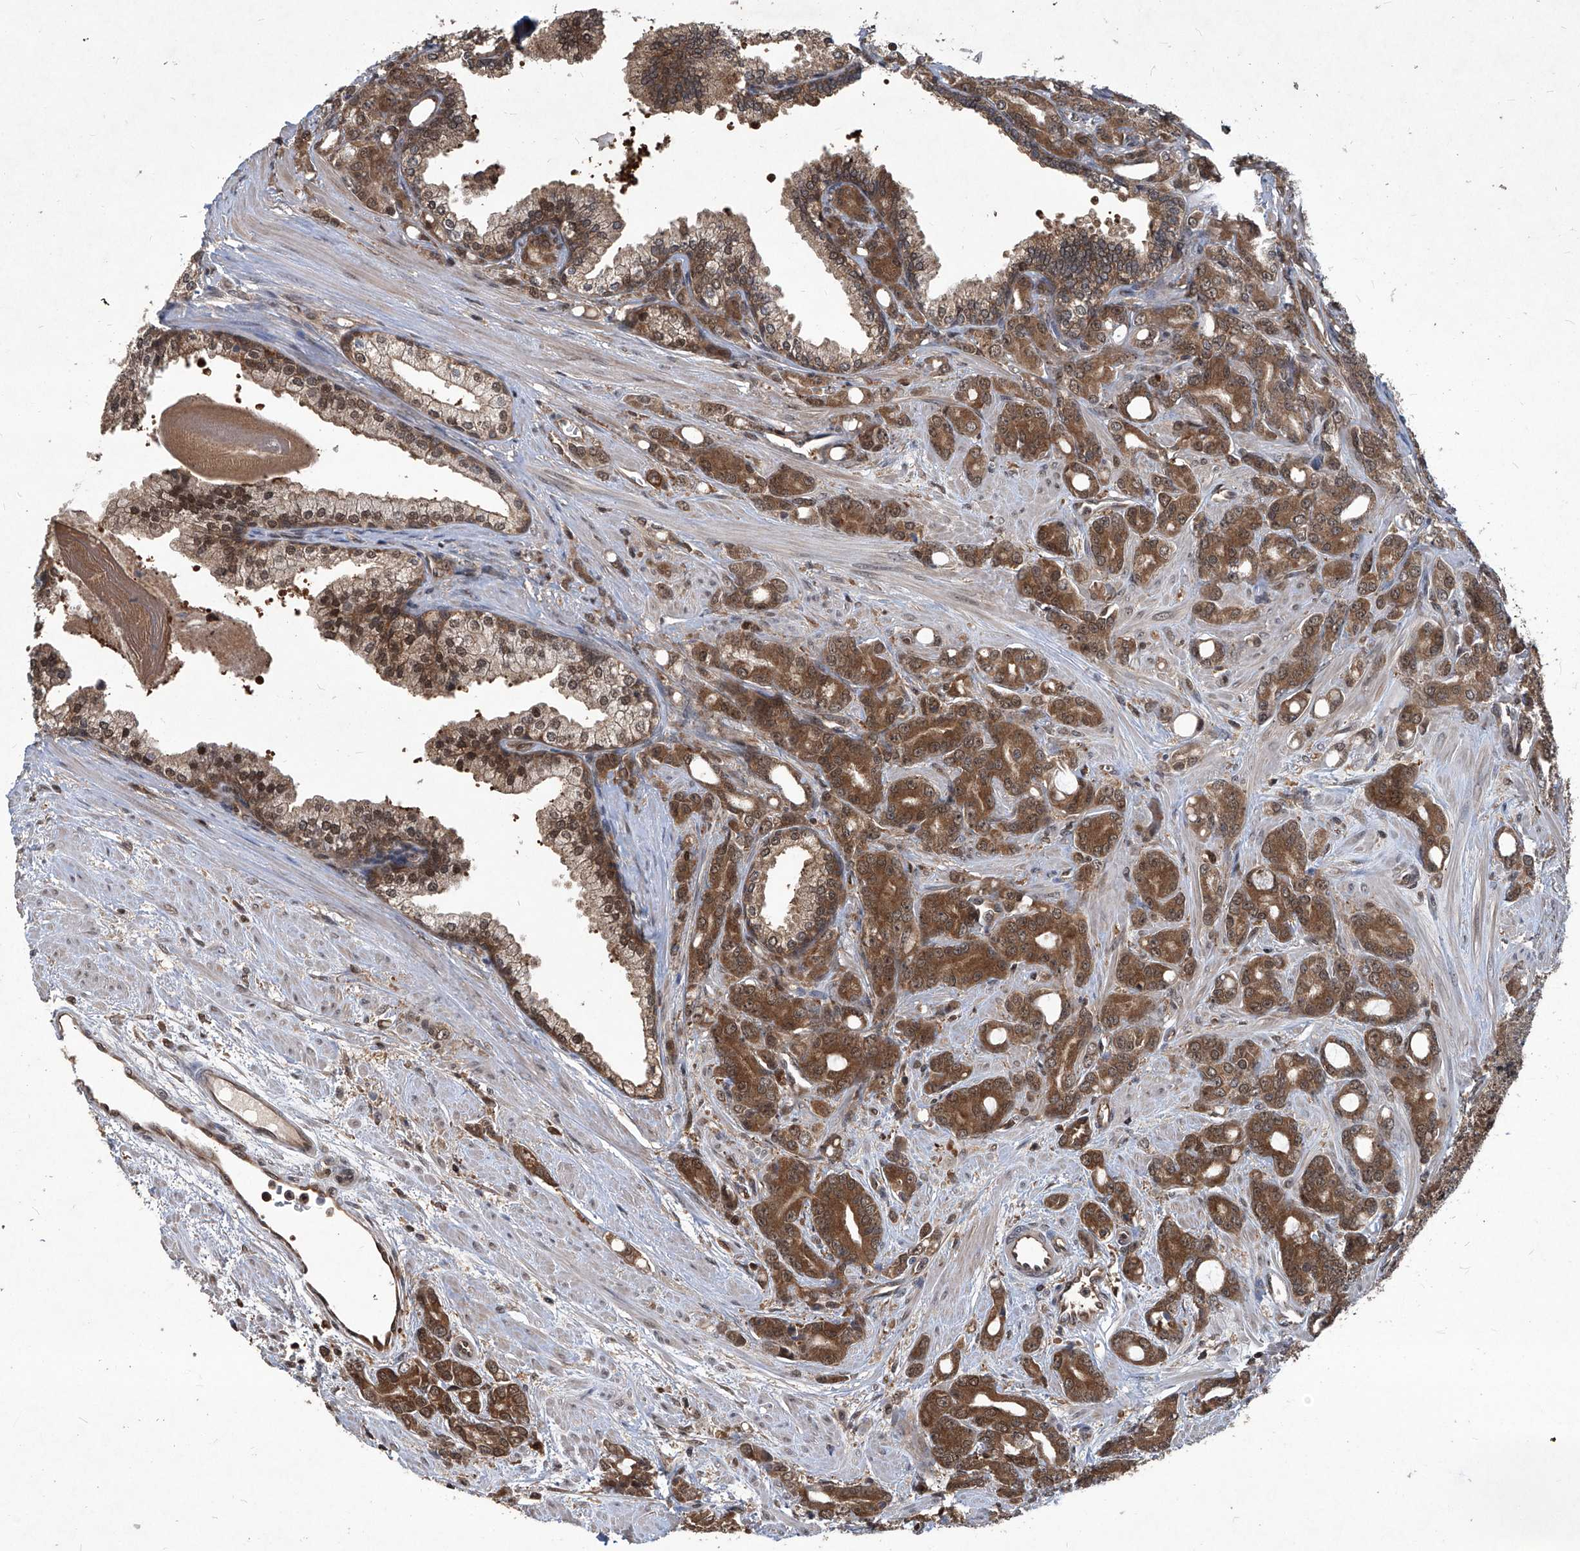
{"staining": {"intensity": "moderate", "quantity": ">75%", "location": "cytoplasmic/membranous"}, "tissue": "prostate cancer", "cell_type": "Tumor cells", "image_type": "cancer", "snomed": [{"axis": "morphology", "description": "Adenocarcinoma, High grade"}, {"axis": "topography", "description": "Prostate"}], "caption": "Immunohistochemistry (IHC) (DAB (3,3'-diaminobenzidine)) staining of human adenocarcinoma (high-grade) (prostate) exhibits moderate cytoplasmic/membranous protein staining in about >75% of tumor cells.", "gene": "PSMB1", "patient": {"sex": "male", "age": 62}}